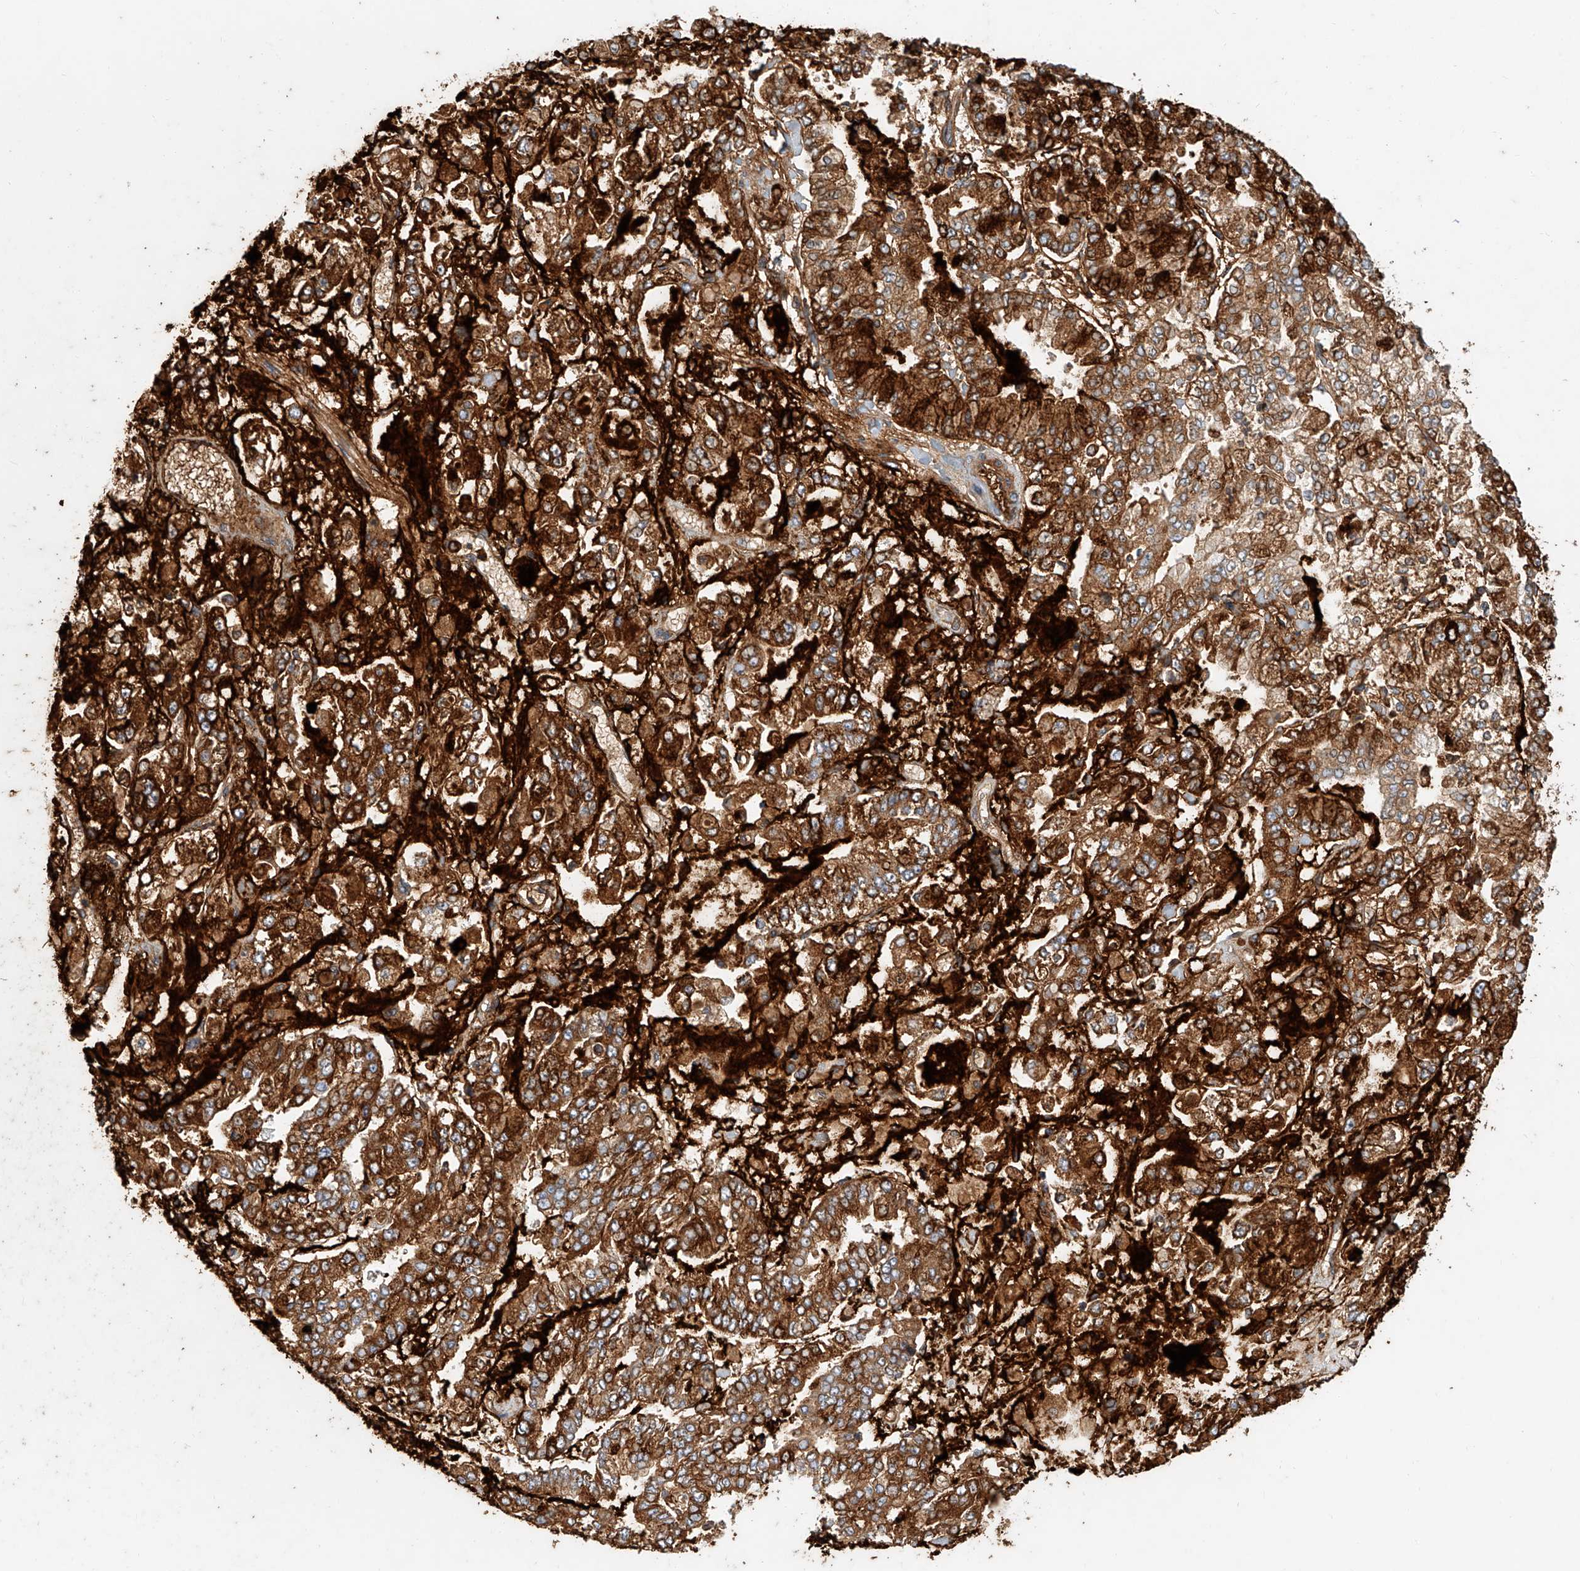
{"staining": {"intensity": "strong", "quantity": ">75%", "location": "cytoplasmic/membranous"}, "tissue": "stomach cancer", "cell_type": "Tumor cells", "image_type": "cancer", "snomed": [{"axis": "morphology", "description": "Normal tissue, NOS"}, {"axis": "morphology", "description": "Adenocarcinoma, NOS"}, {"axis": "topography", "description": "Stomach, upper"}, {"axis": "topography", "description": "Stomach"}], "caption": "Stomach cancer stained with IHC shows strong cytoplasmic/membranous staining in approximately >75% of tumor cells.", "gene": "HGSNAT", "patient": {"sex": "male", "age": 76}}